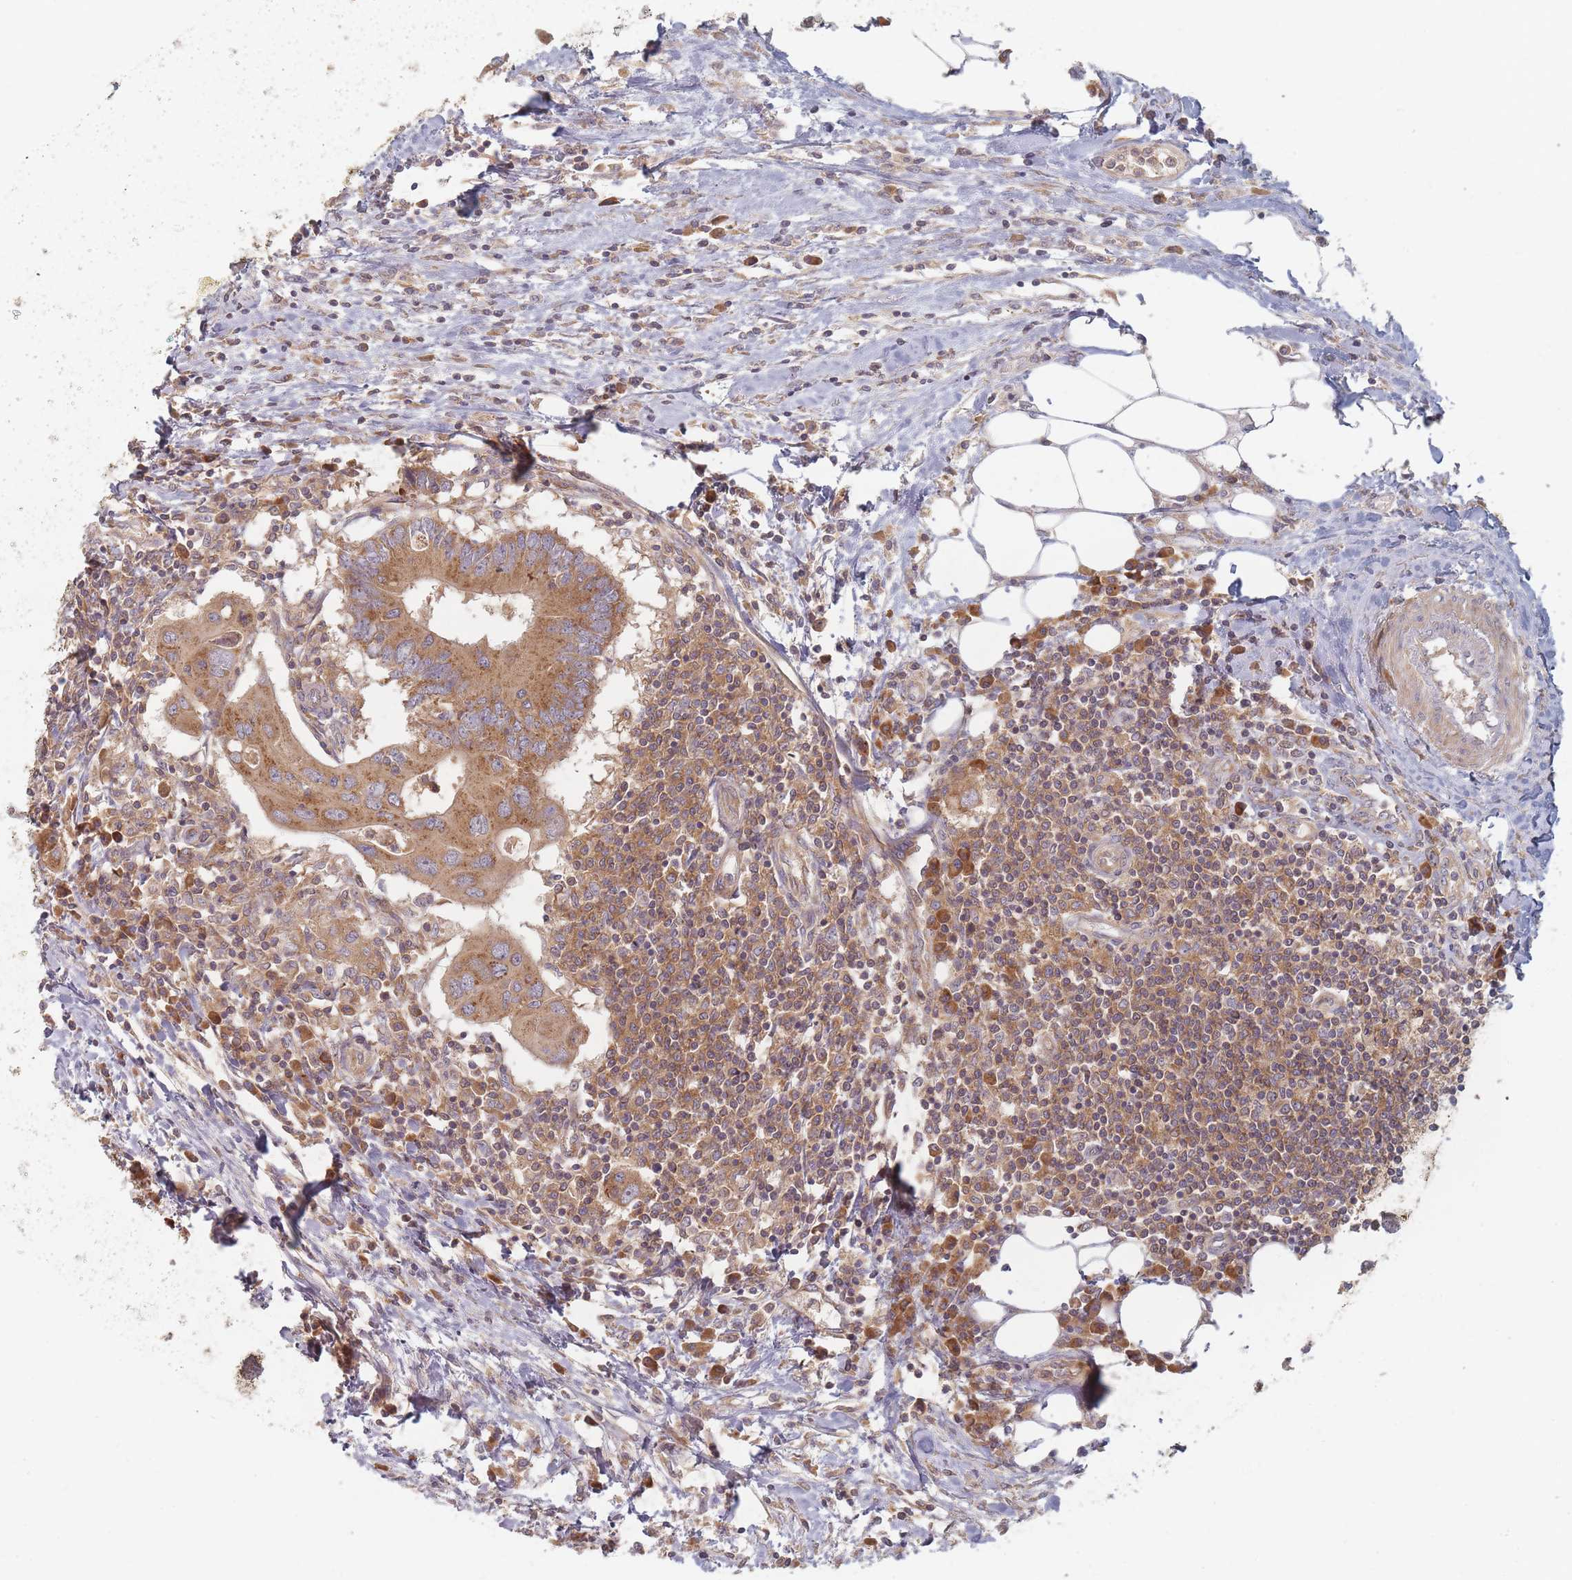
{"staining": {"intensity": "moderate", "quantity": ">75%", "location": "cytoplasmic/membranous"}, "tissue": "colorectal cancer", "cell_type": "Tumor cells", "image_type": "cancer", "snomed": [{"axis": "morphology", "description": "Adenocarcinoma, NOS"}, {"axis": "topography", "description": "Colon"}], "caption": "Tumor cells demonstrate moderate cytoplasmic/membranous expression in about >75% of cells in adenocarcinoma (colorectal).", "gene": "SLC35F3", "patient": {"sex": "male", "age": 71}}